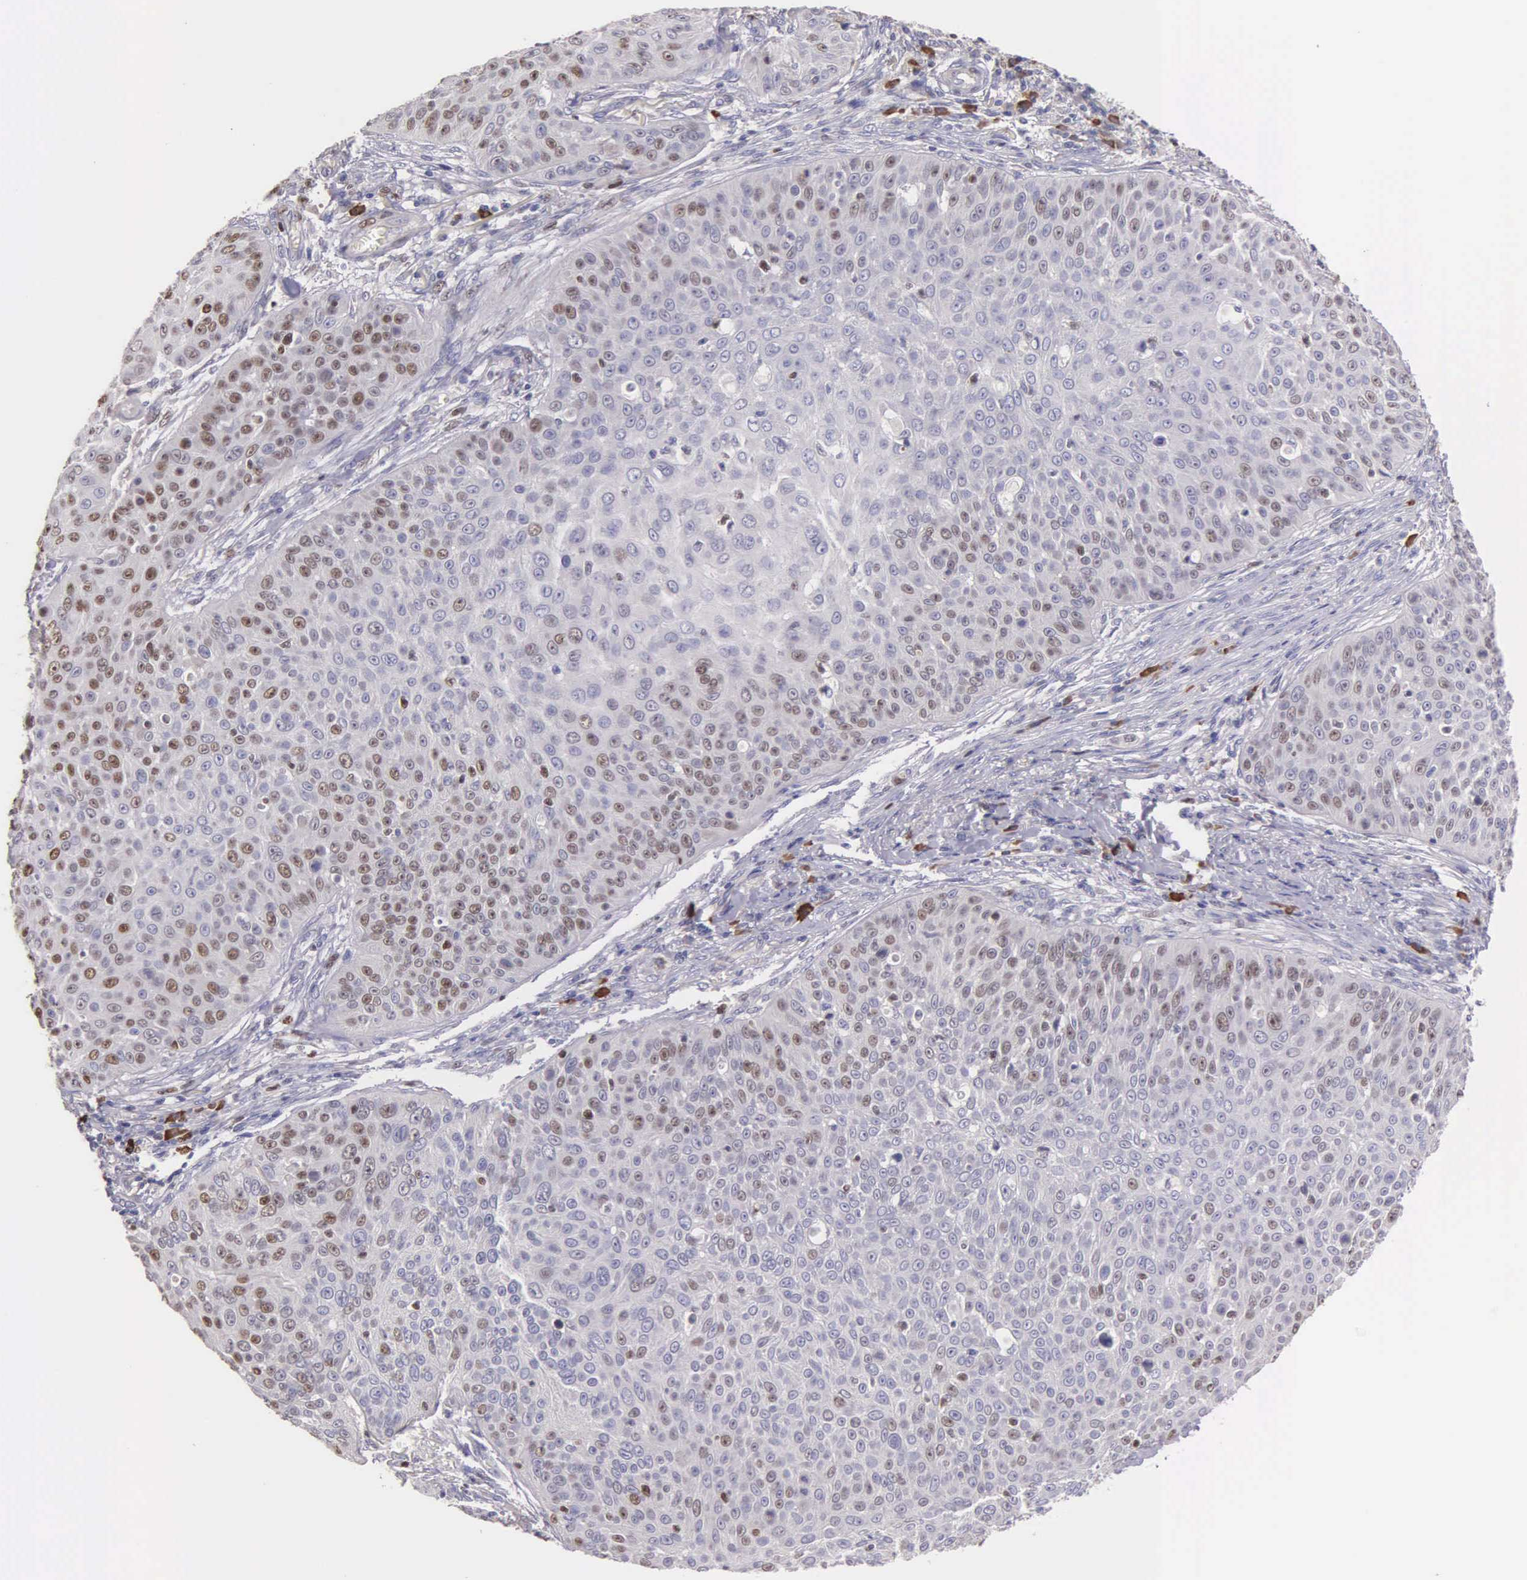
{"staining": {"intensity": "moderate", "quantity": "<25%", "location": "nuclear"}, "tissue": "skin cancer", "cell_type": "Tumor cells", "image_type": "cancer", "snomed": [{"axis": "morphology", "description": "Squamous cell carcinoma, NOS"}, {"axis": "topography", "description": "Skin"}], "caption": "Protein staining by immunohistochemistry shows moderate nuclear staining in approximately <25% of tumor cells in squamous cell carcinoma (skin).", "gene": "MCM5", "patient": {"sex": "male", "age": 82}}